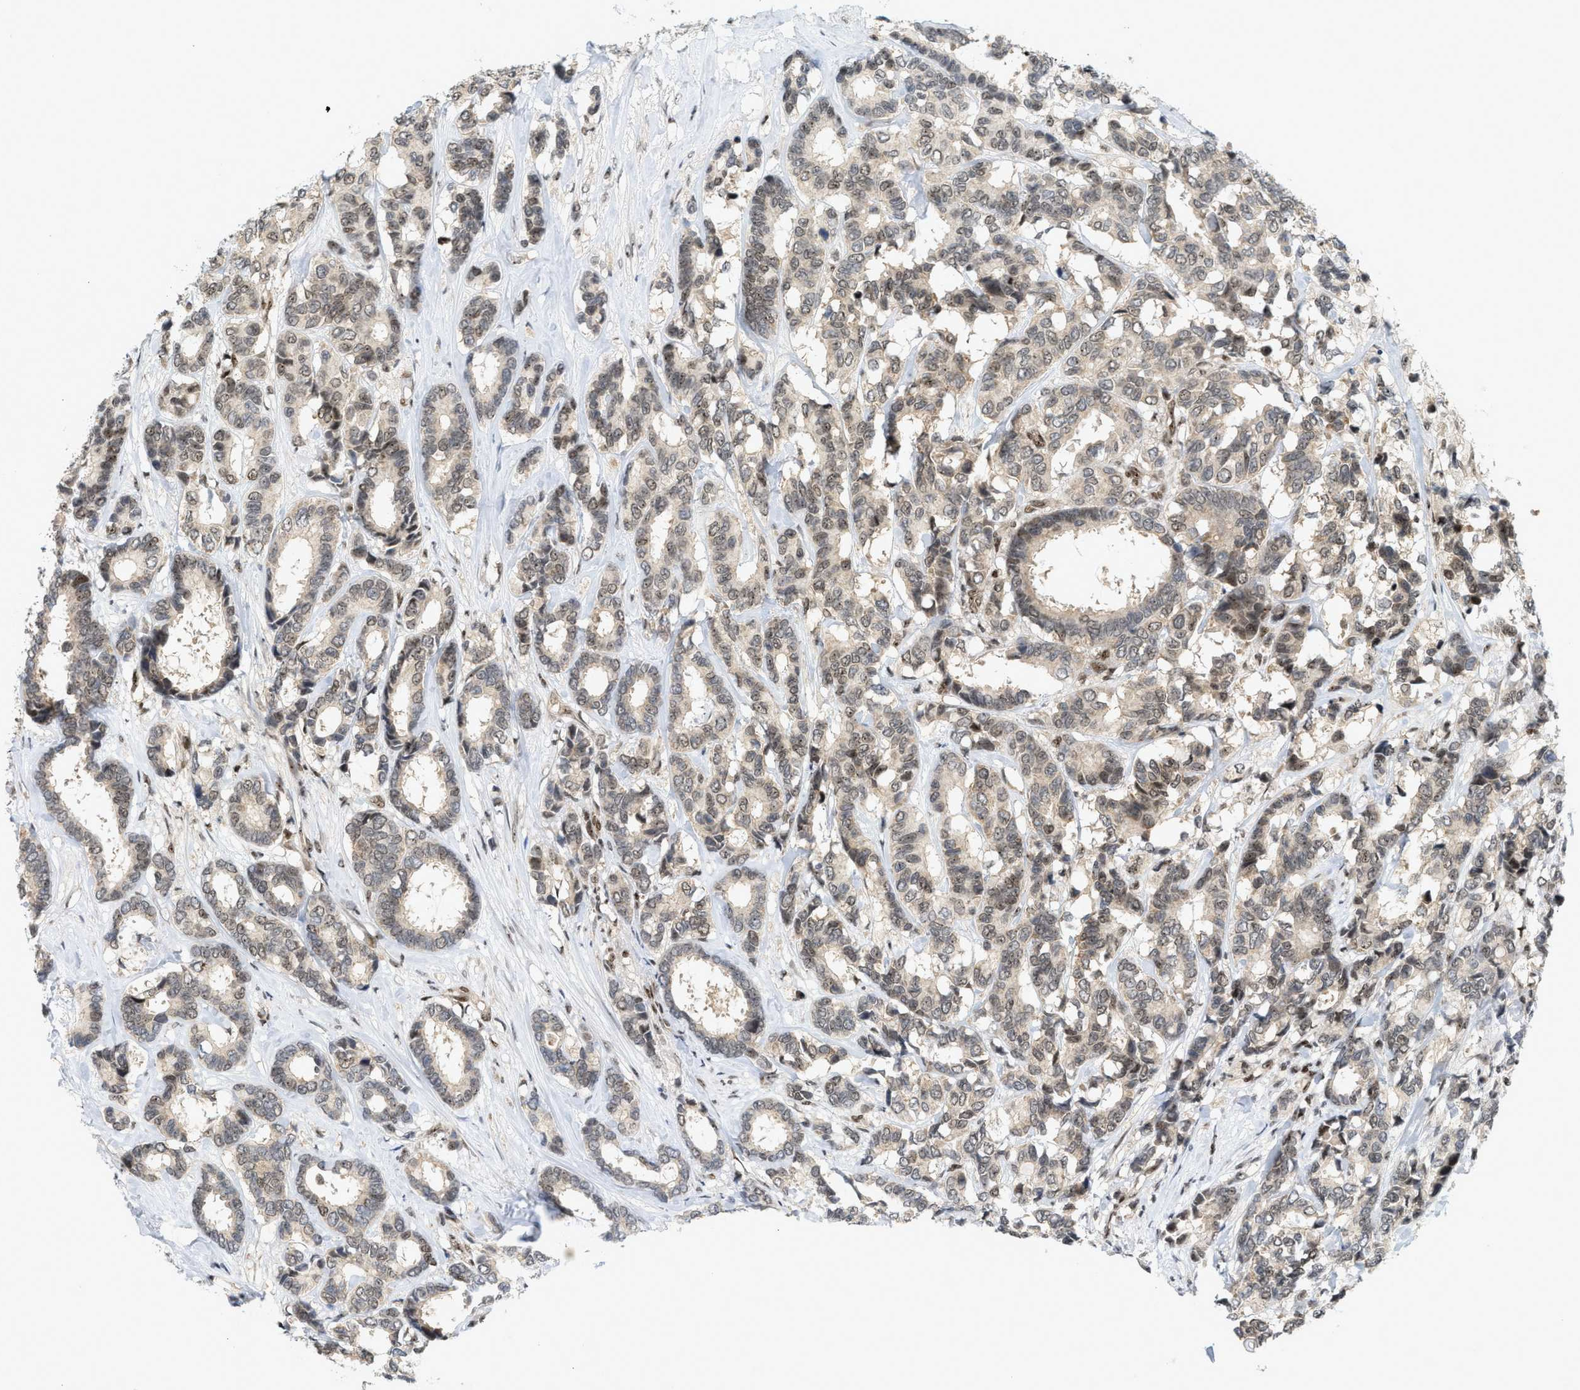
{"staining": {"intensity": "moderate", "quantity": "<25%", "location": "nuclear"}, "tissue": "breast cancer", "cell_type": "Tumor cells", "image_type": "cancer", "snomed": [{"axis": "morphology", "description": "Duct carcinoma"}, {"axis": "topography", "description": "Breast"}], "caption": "Immunohistochemistry (DAB) staining of human breast infiltrating ductal carcinoma shows moderate nuclear protein positivity in about <25% of tumor cells.", "gene": "ZNF22", "patient": {"sex": "female", "age": 87}}